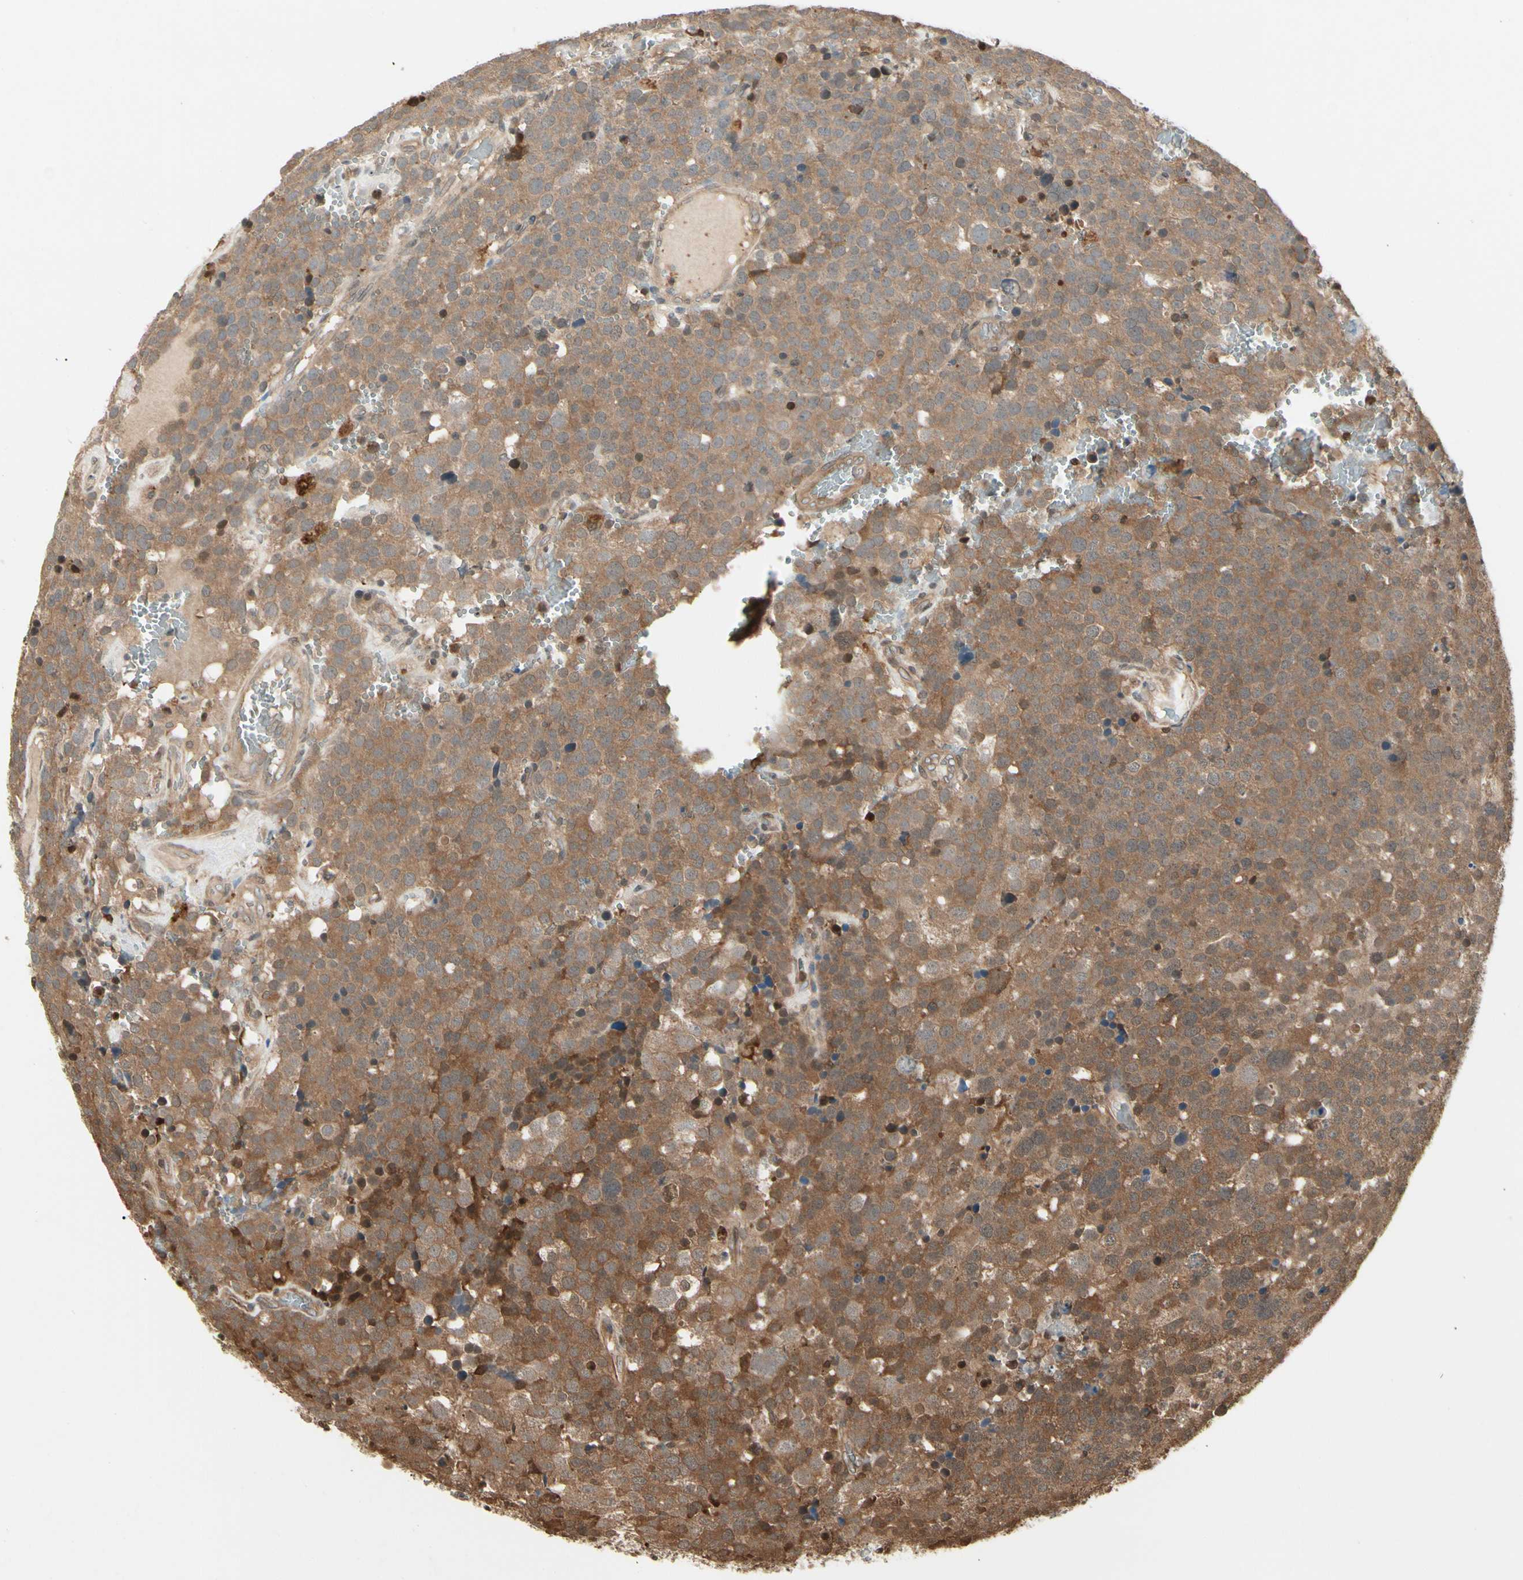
{"staining": {"intensity": "moderate", "quantity": ">75%", "location": "cytoplasmic/membranous"}, "tissue": "testis cancer", "cell_type": "Tumor cells", "image_type": "cancer", "snomed": [{"axis": "morphology", "description": "Seminoma, NOS"}, {"axis": "topography", "description": "Testis"}], "caption": "There is medium levels of moderate cytoplasmic/membranous positivity in tumor cells of testis cancer, as demonstrated by immunohistochemical staining (brown color).", "gene": "YWHAQ", "patient": {"sex": "male", "age": 71}}